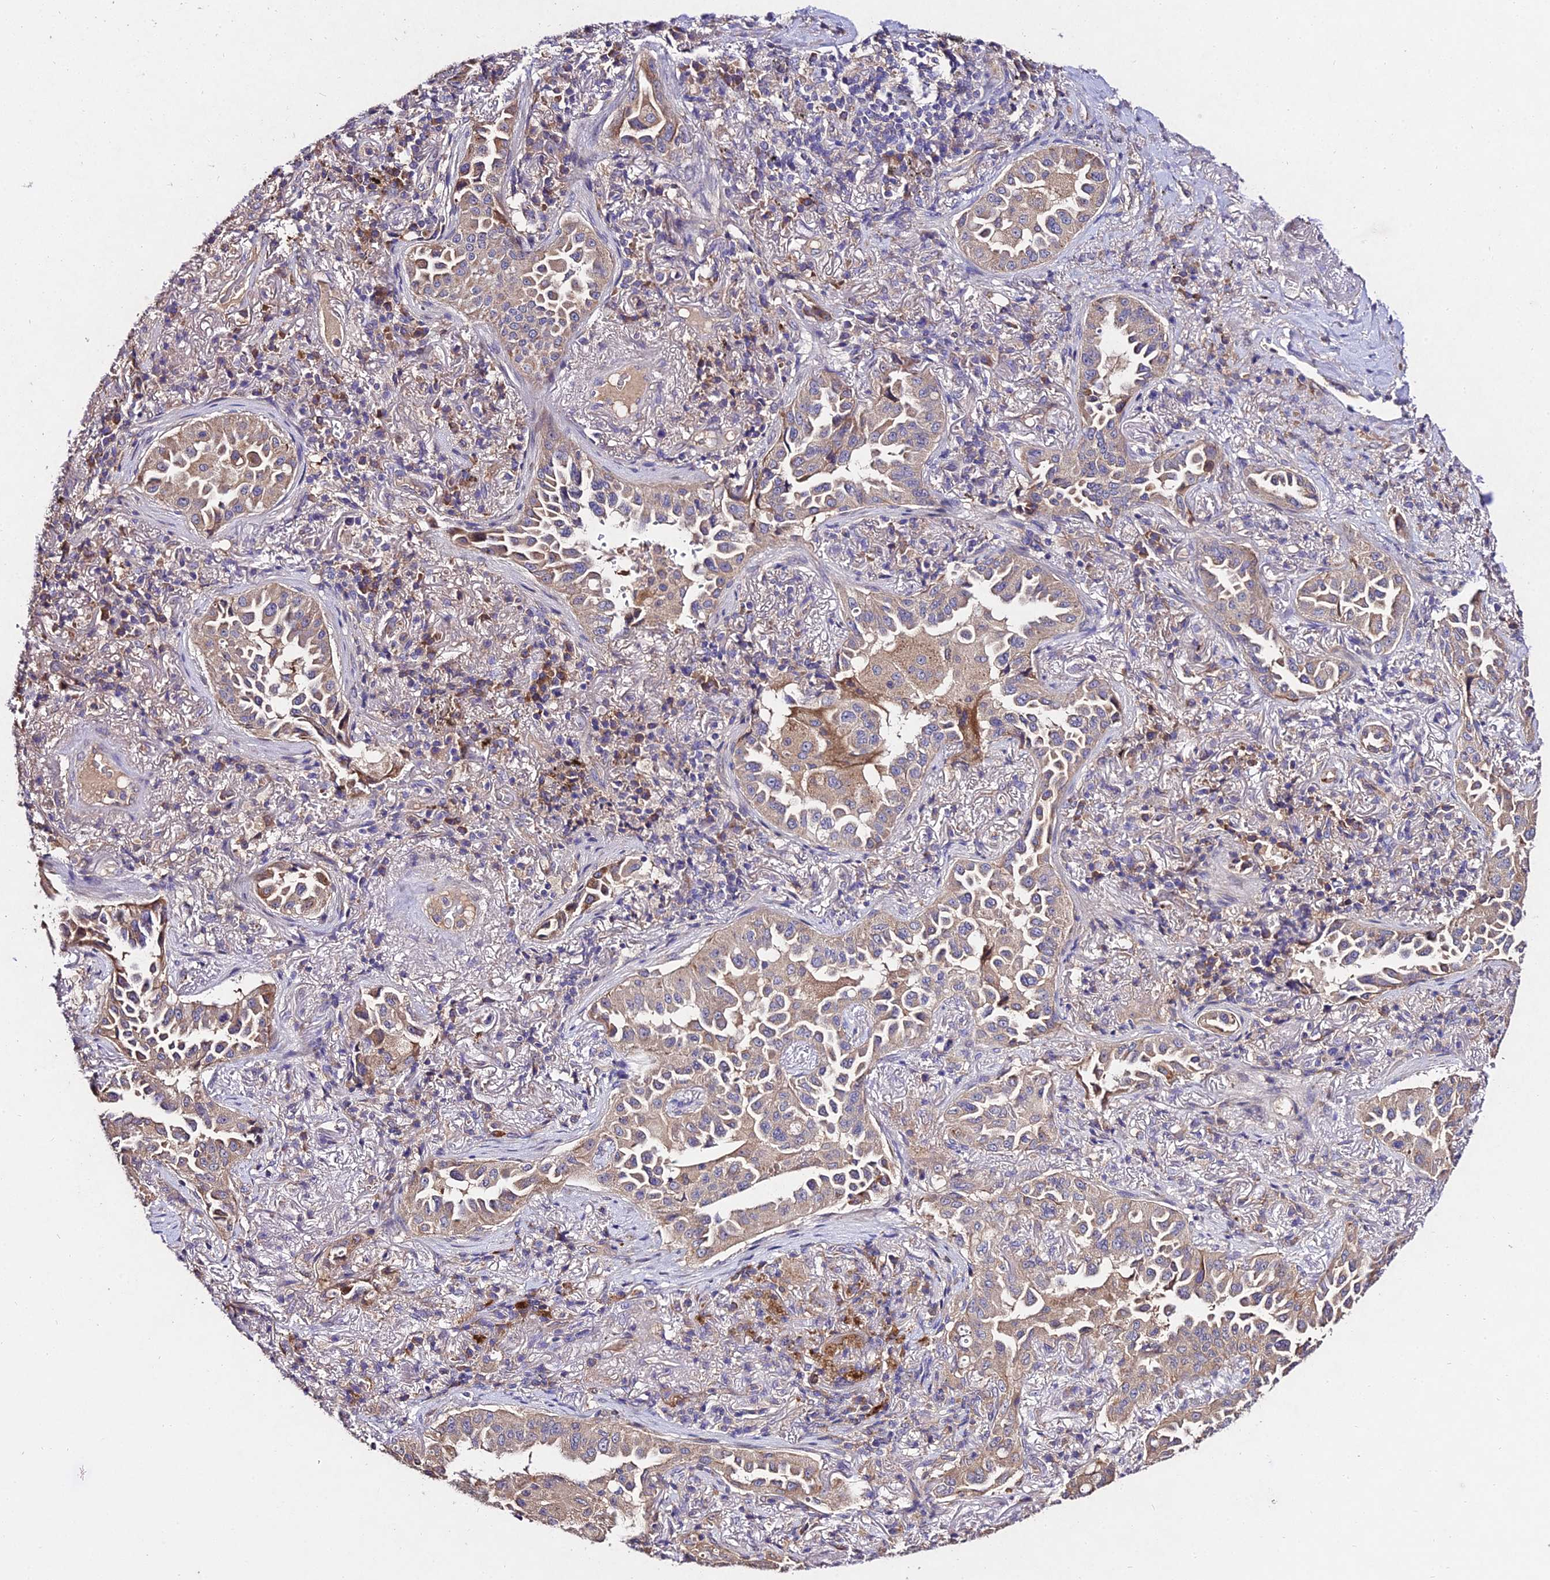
{"staining": {"intensity": "weak", "quantity": ">75%", "location": "cytoplasmic/membranous"}, "tissue": "lung cancer", "cell_type": "Tumor cells", "image_type": "cancer", "snomed": [{"axis": "morphology", "description": "Adenocarcinoma, NOS"}, {"axis": "topography", "description": "Lung"}], "caption": "This photomicrograph displays IHC staining of human adenocarcinoma (lung), with low weak cytoplasmic/membranous staining in about >75% of tumor cells.", "gene": "AP3M2", "patient": {"sex": "female", "age": 69}}